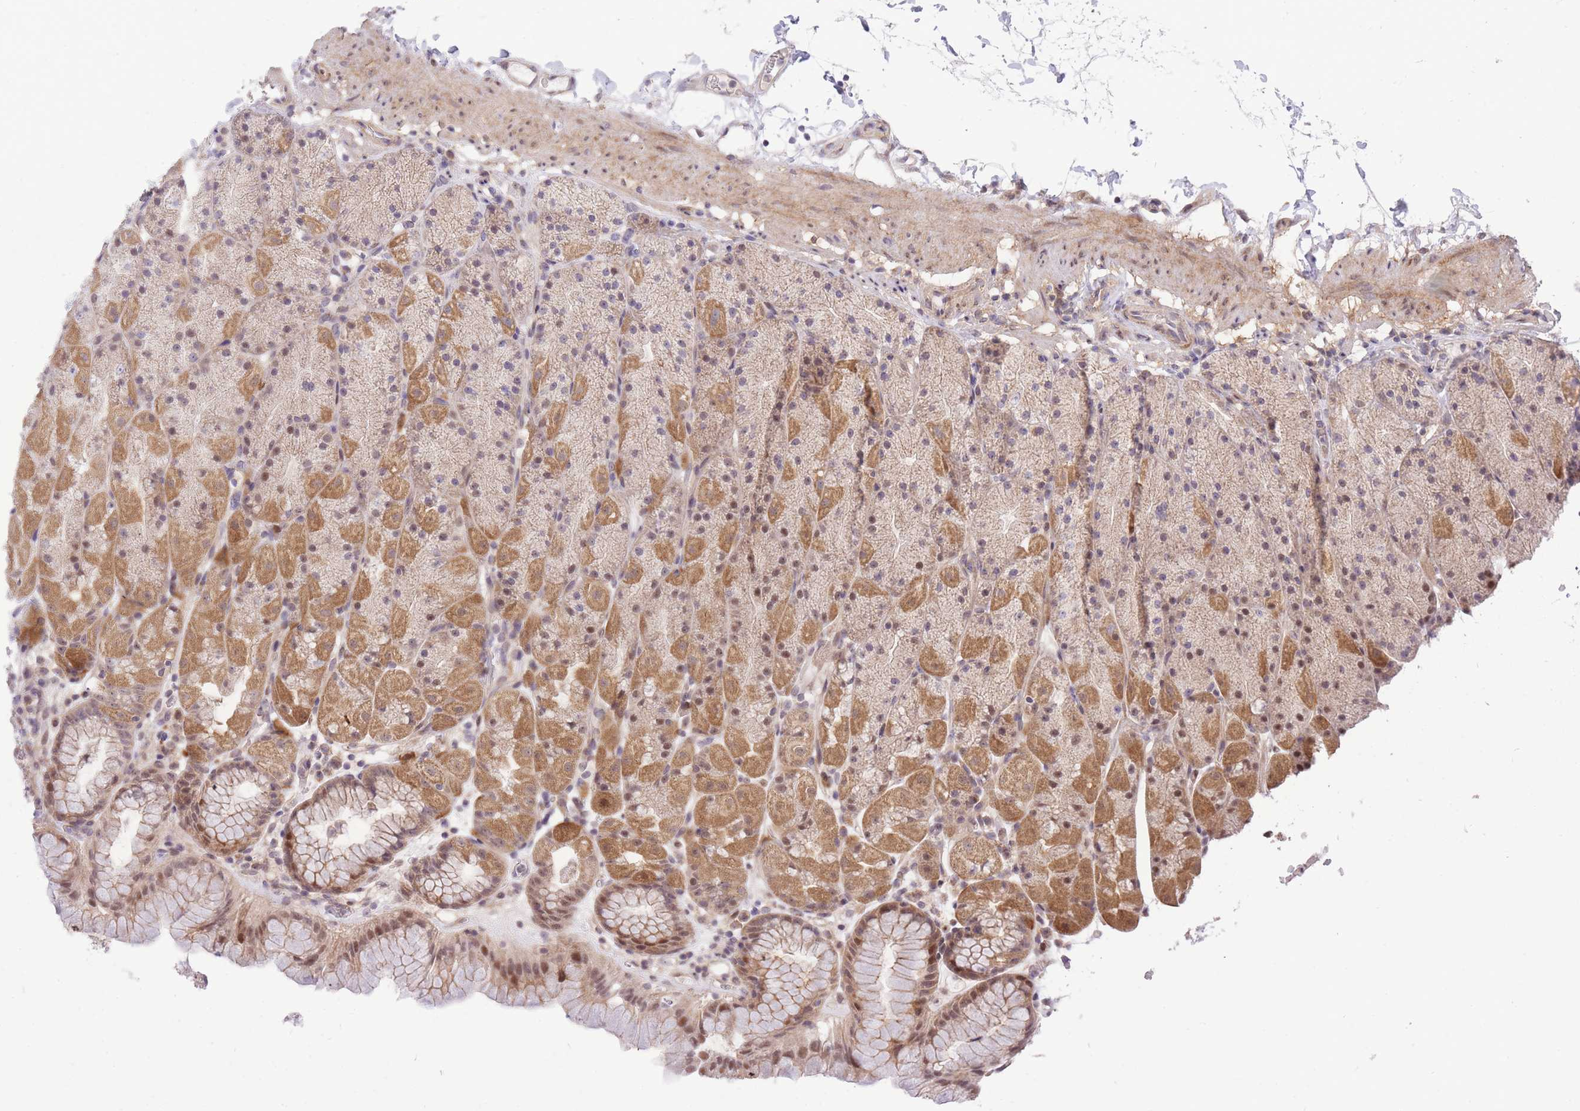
{"staining": {"intensity": "moderate", "quantity": ">75%", "location": "cytoplasmic/membranous,nuclear"}, "tissue": "stomach", "cell_type": "Glandular cells", "image_type": "normal", "snomed": [{"axis": "morphology", "description": "Normal tissue, NOS"}, {"axis": "topography", "description": "Stomach, upper"}, {"axis": "topography", "description": "Stomach, lower"}], "caption": "IHC of normal human stomach exhibits medium levels of moderate cytoplasmic/membranous,nuclear expression in approximately >75% of glandular cells.", "gene": "MINDY2", "patient": {"sex": "male", "age": 67}}